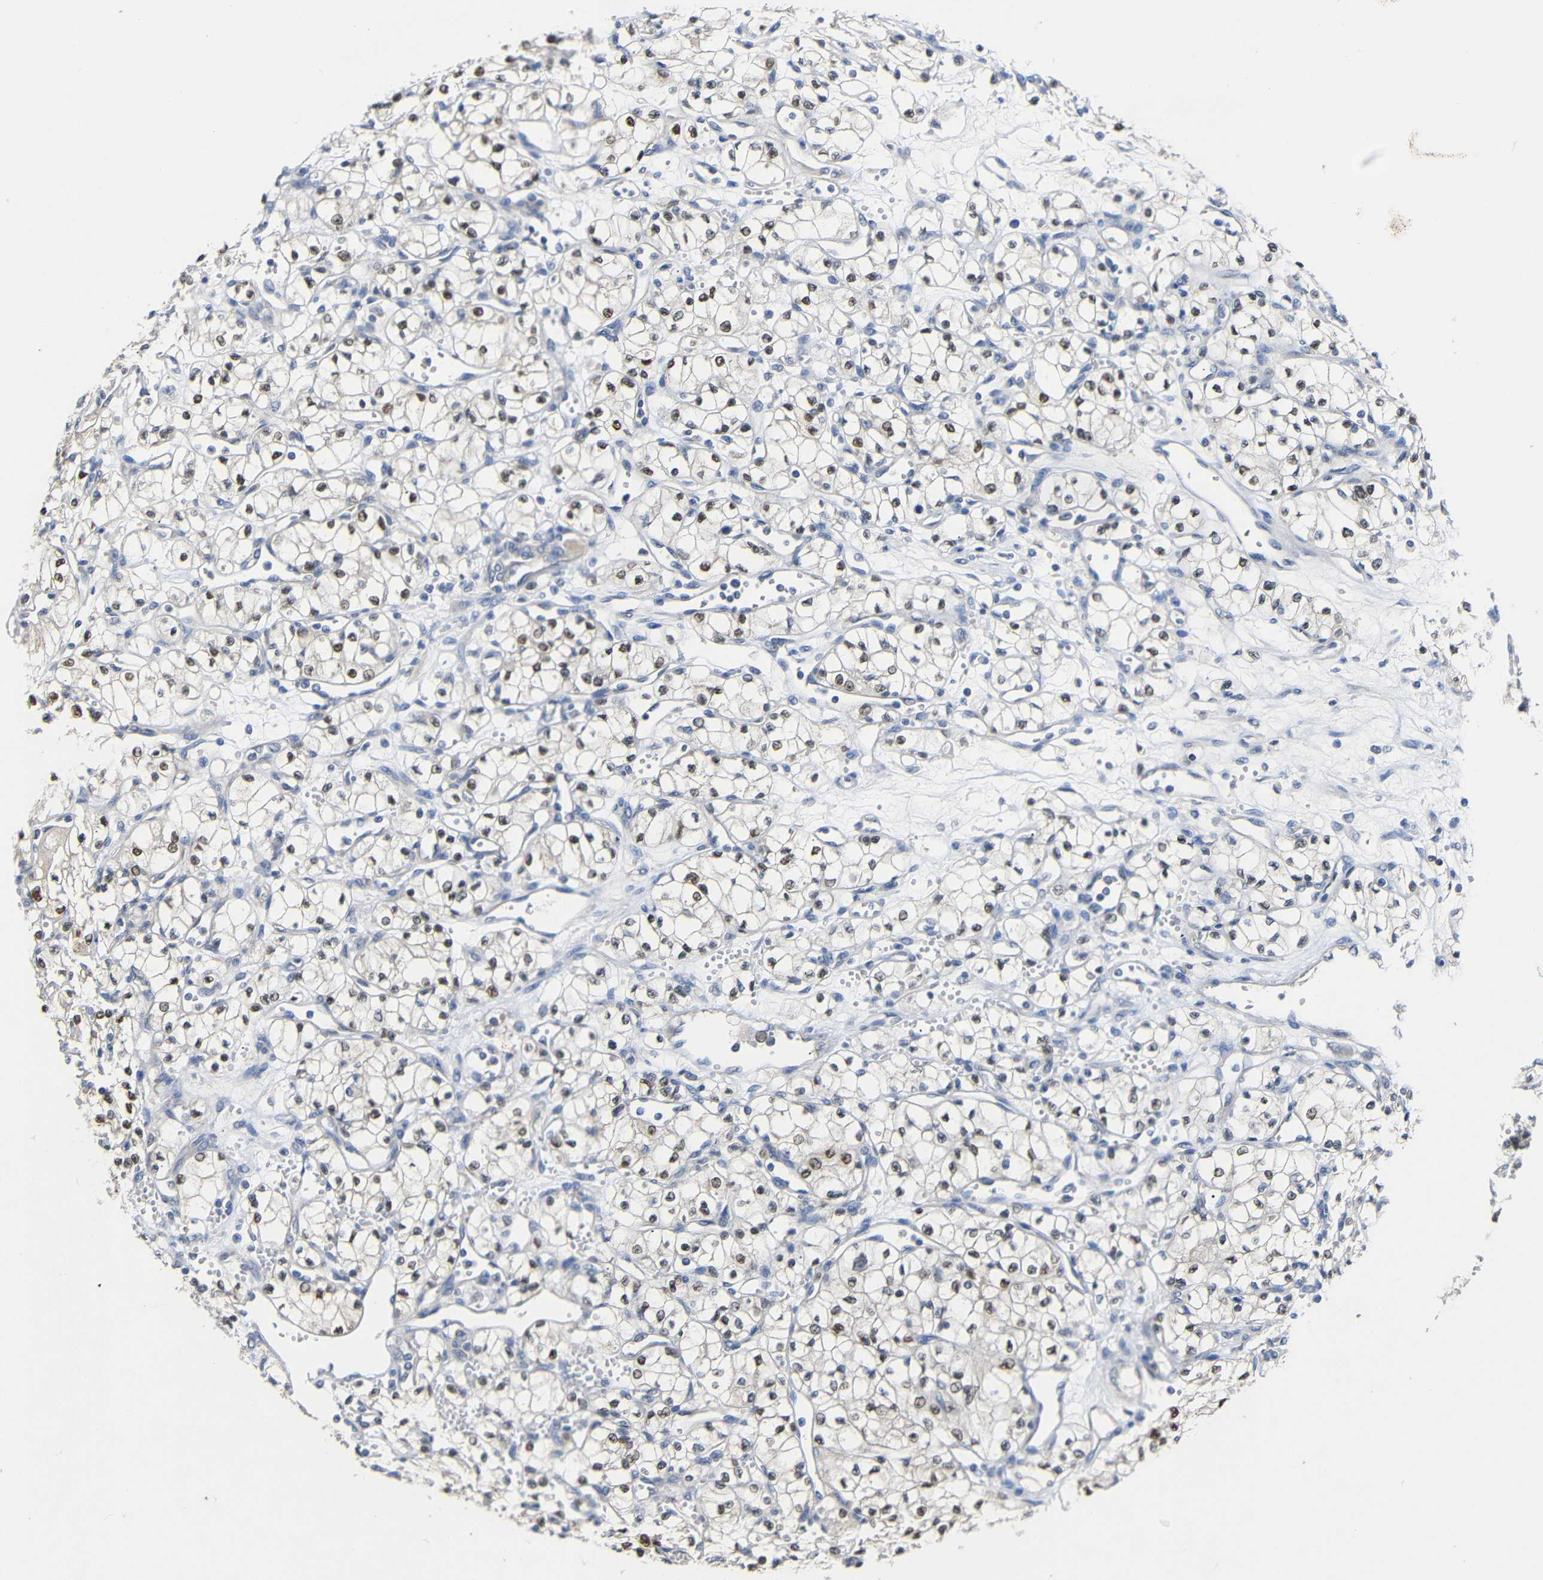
{"staining": {"intensity": "strong", "quantity": "25%-75%", "location": "nuclear"}, "tissue": "renal cancer", "cell_type": "Tumor cells", "image_type": "cancer", "snomed": [{"axis": "morphology", "description": "Normal tissue, NOS"}, {"axis": "morphology", "description": "Adenocarcinoma, NOS"}, {"axis": "topography", "description": "Kidney"}], "caption": "Tumor cells reveal strong nuclear positivity in about 25%-75% of cells in adenocarcinoma (renal).", "gene": "HNF1A", "patient": {"sex": "male", "age": 59}}